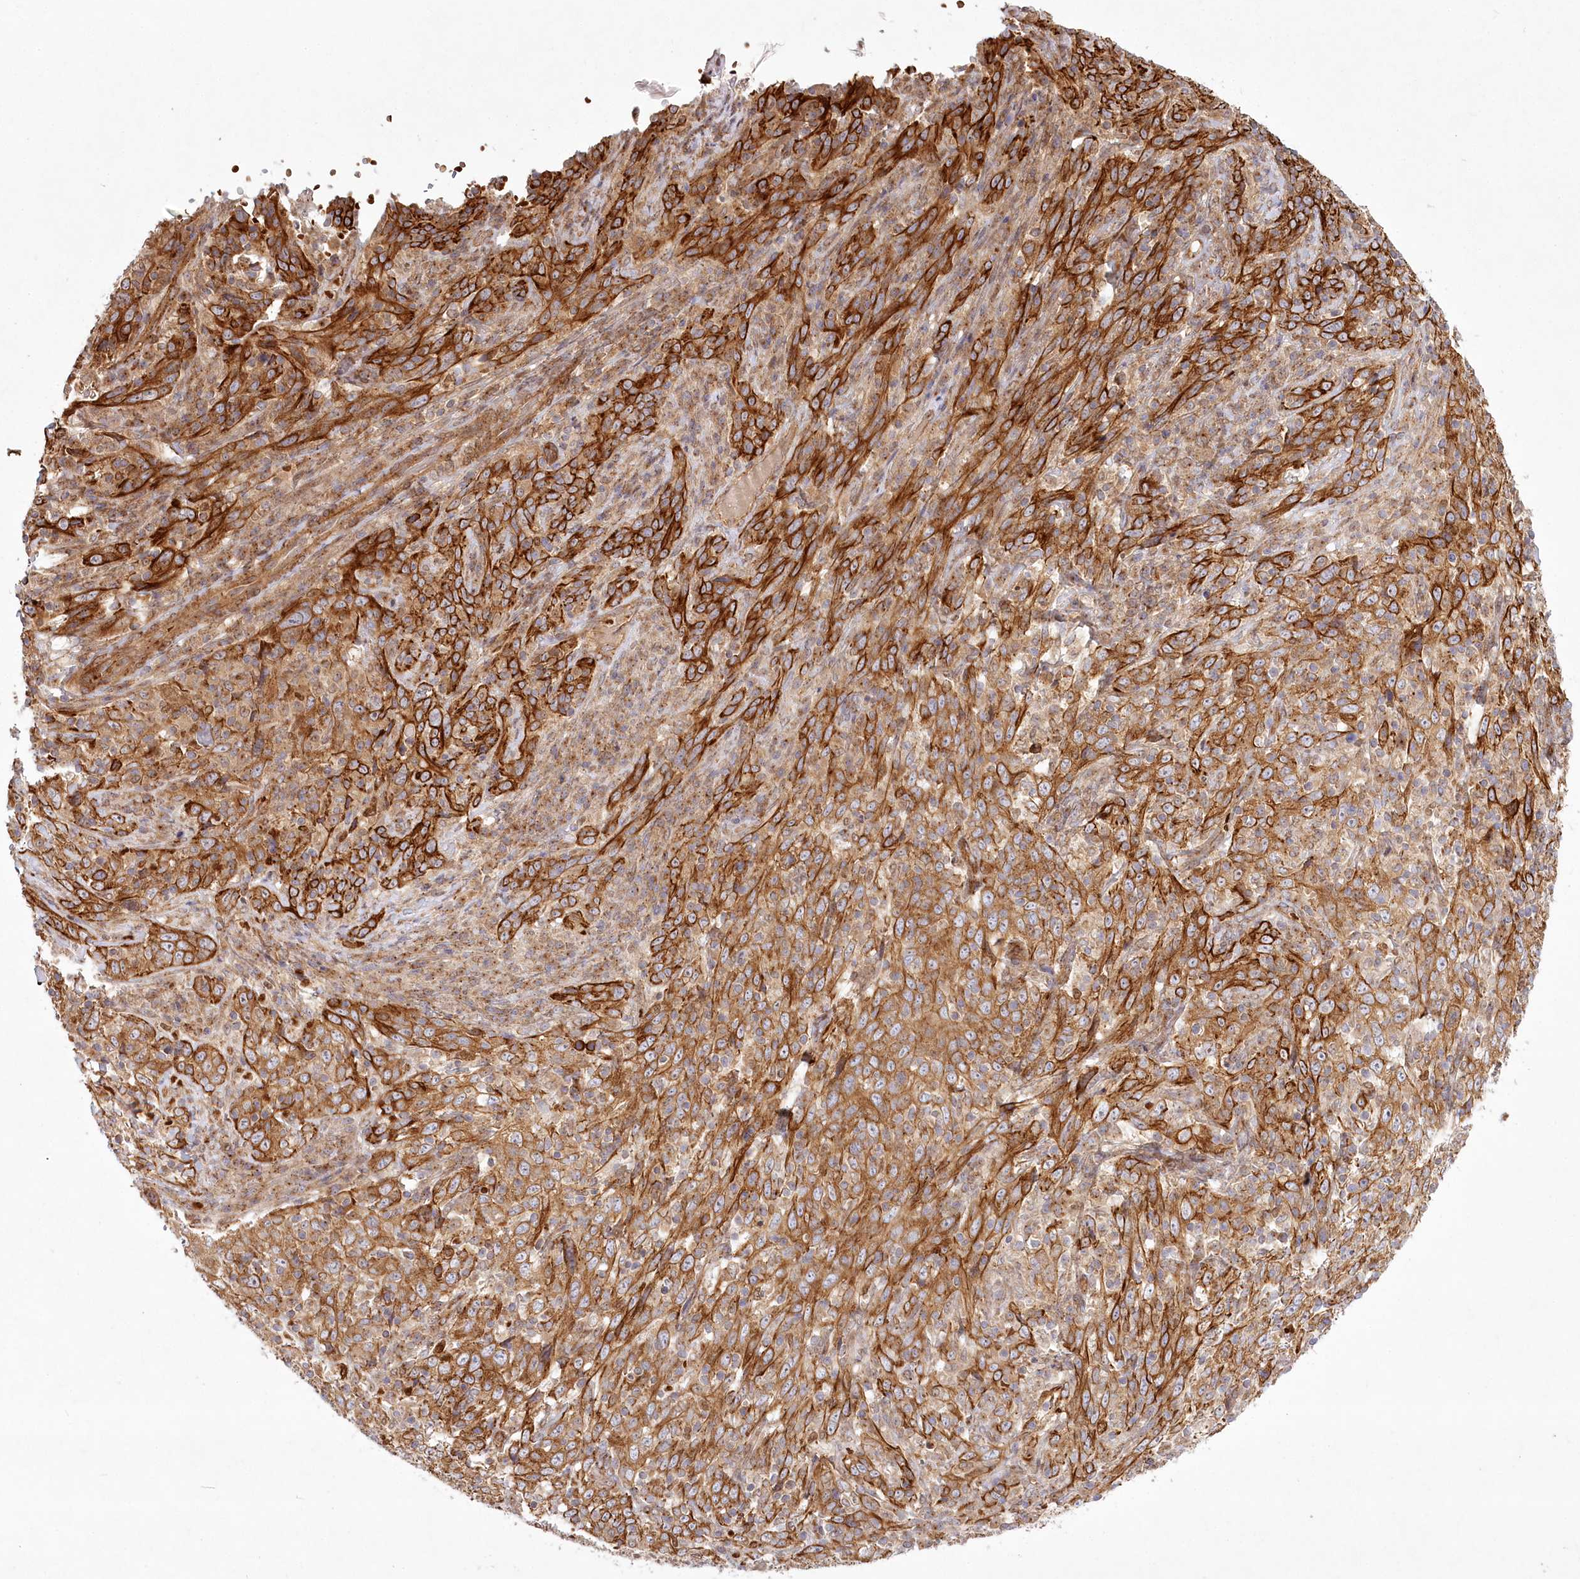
{"staining": {"intensity": "strong", "quantity": ">75%", "location": "cytoplasmic/membranous"}, "tissue": "cervical cancer", "cell_type": "Tumor cells", "image_type": "cancer", "snomed": [{"axis": "morphology", "description": "Squamous cell carcinoma, NOS"}, {"axis": "topography", "description": "Cervix"}], "caption": "Tumor cells exhibit strong cytoplasmic/membranous positivity in approximately >75% of cells in cervical squamous cell carcinoma. (Brightfield microscopy of DAB IHC at high magnification).", "gene": "COMMD3", "patient": {"sex": "female", "age": 46}}